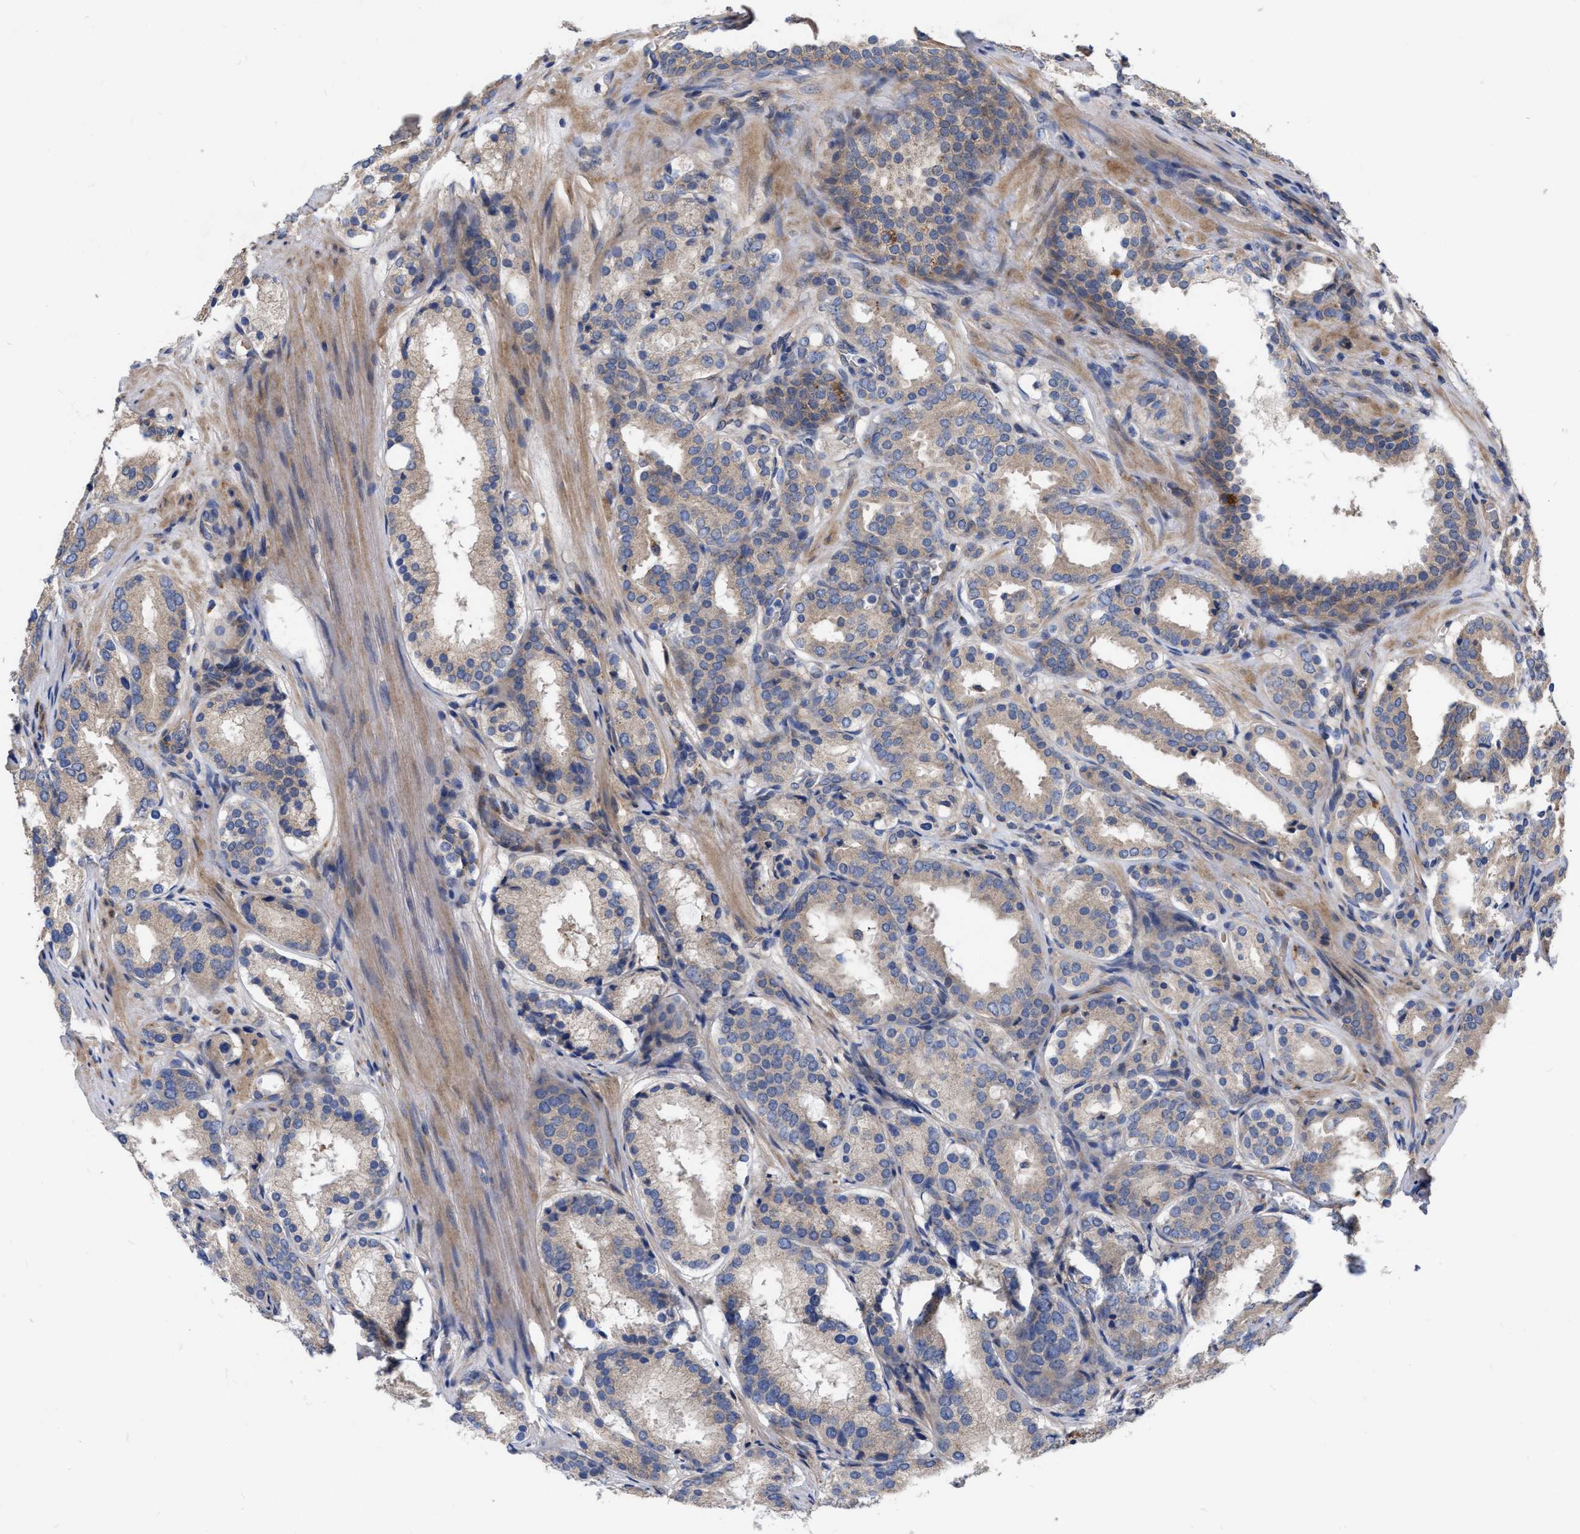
{"staining": {"intensity": "weak", "quantity": ">75%", "location": "cytoplasmic/membranous"}, "tissue": "prostate cancer", "cell_type": "Tumor cells", "image_type": "cancer", "snomed": [{"axis": "morphology", "description": "Adenocarcinoma, Low grade"}, {"axis": "topography", "description": "Prostate"}], "caption": "Immunohistochemical staining of prostate cancer (adenocarcinoma (low-grade)) shows weak cytoplasmic/membranous protein staining in approximately >75% of tumor cells.", "gene": "MLST8", "patient": {"sex": "male", "age": 69}}